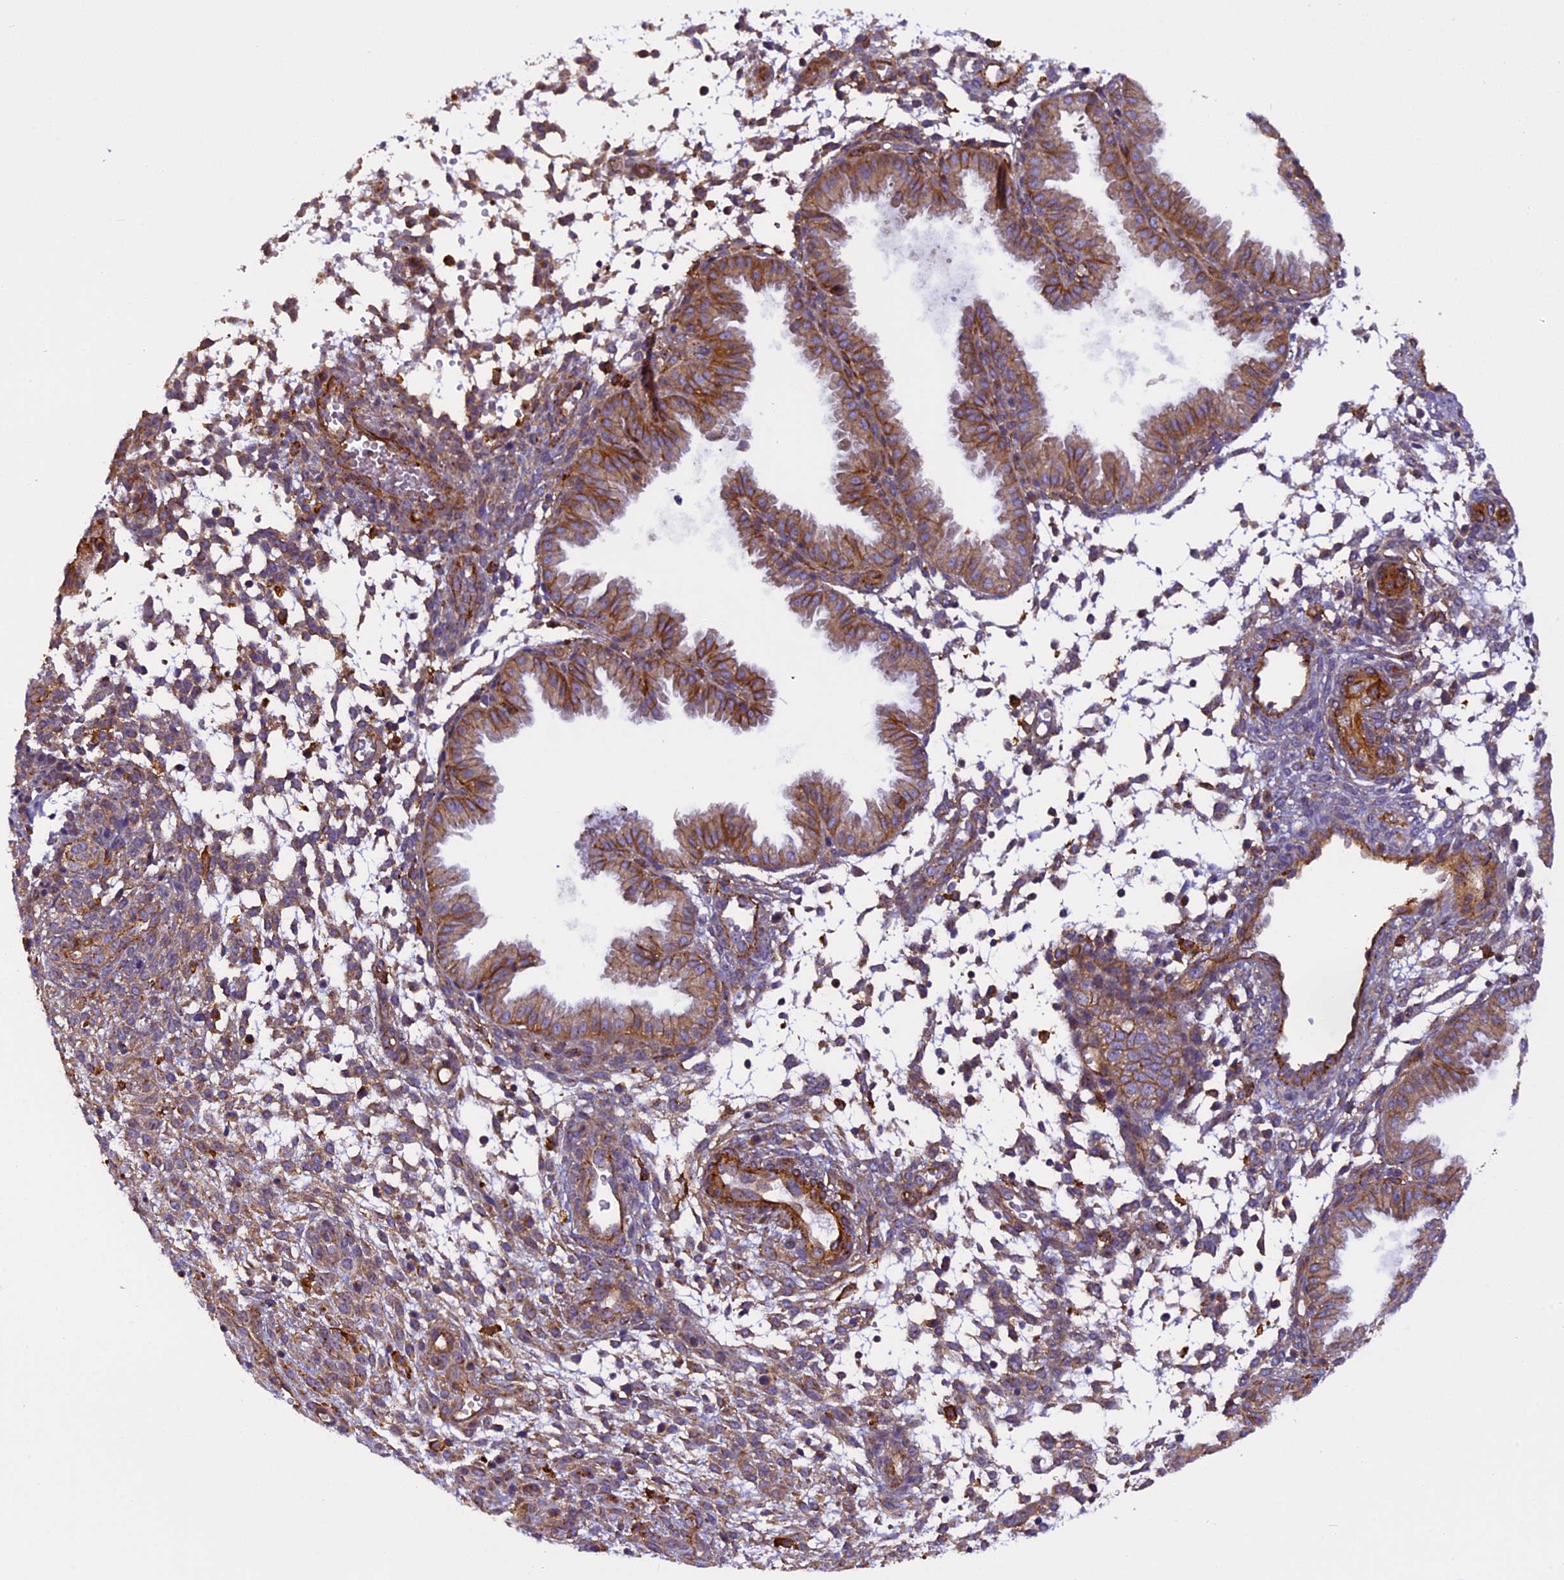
{"staining": {"intensity": "moderate", "quantity": "<25%", "location": "cytoplasmic/membranous"}, "tissue": "endometrium", "cell_type": "Cells in endometrial stroma", "image_type": "normal", "snomed": [{"axis": "morphology", "description": "Normal tissue, NOS"}, {"axis": "topography", "description": "Endometrium"}], "caption": "IHC of unremarkable human endometrium demonstrates low levels of moderate cytoplasmic/membranous staining in approximately <25% of cells in endometrial stroma.", "gene": "EHBP1L1", "patient": {"sex": "female", "age": 33}}